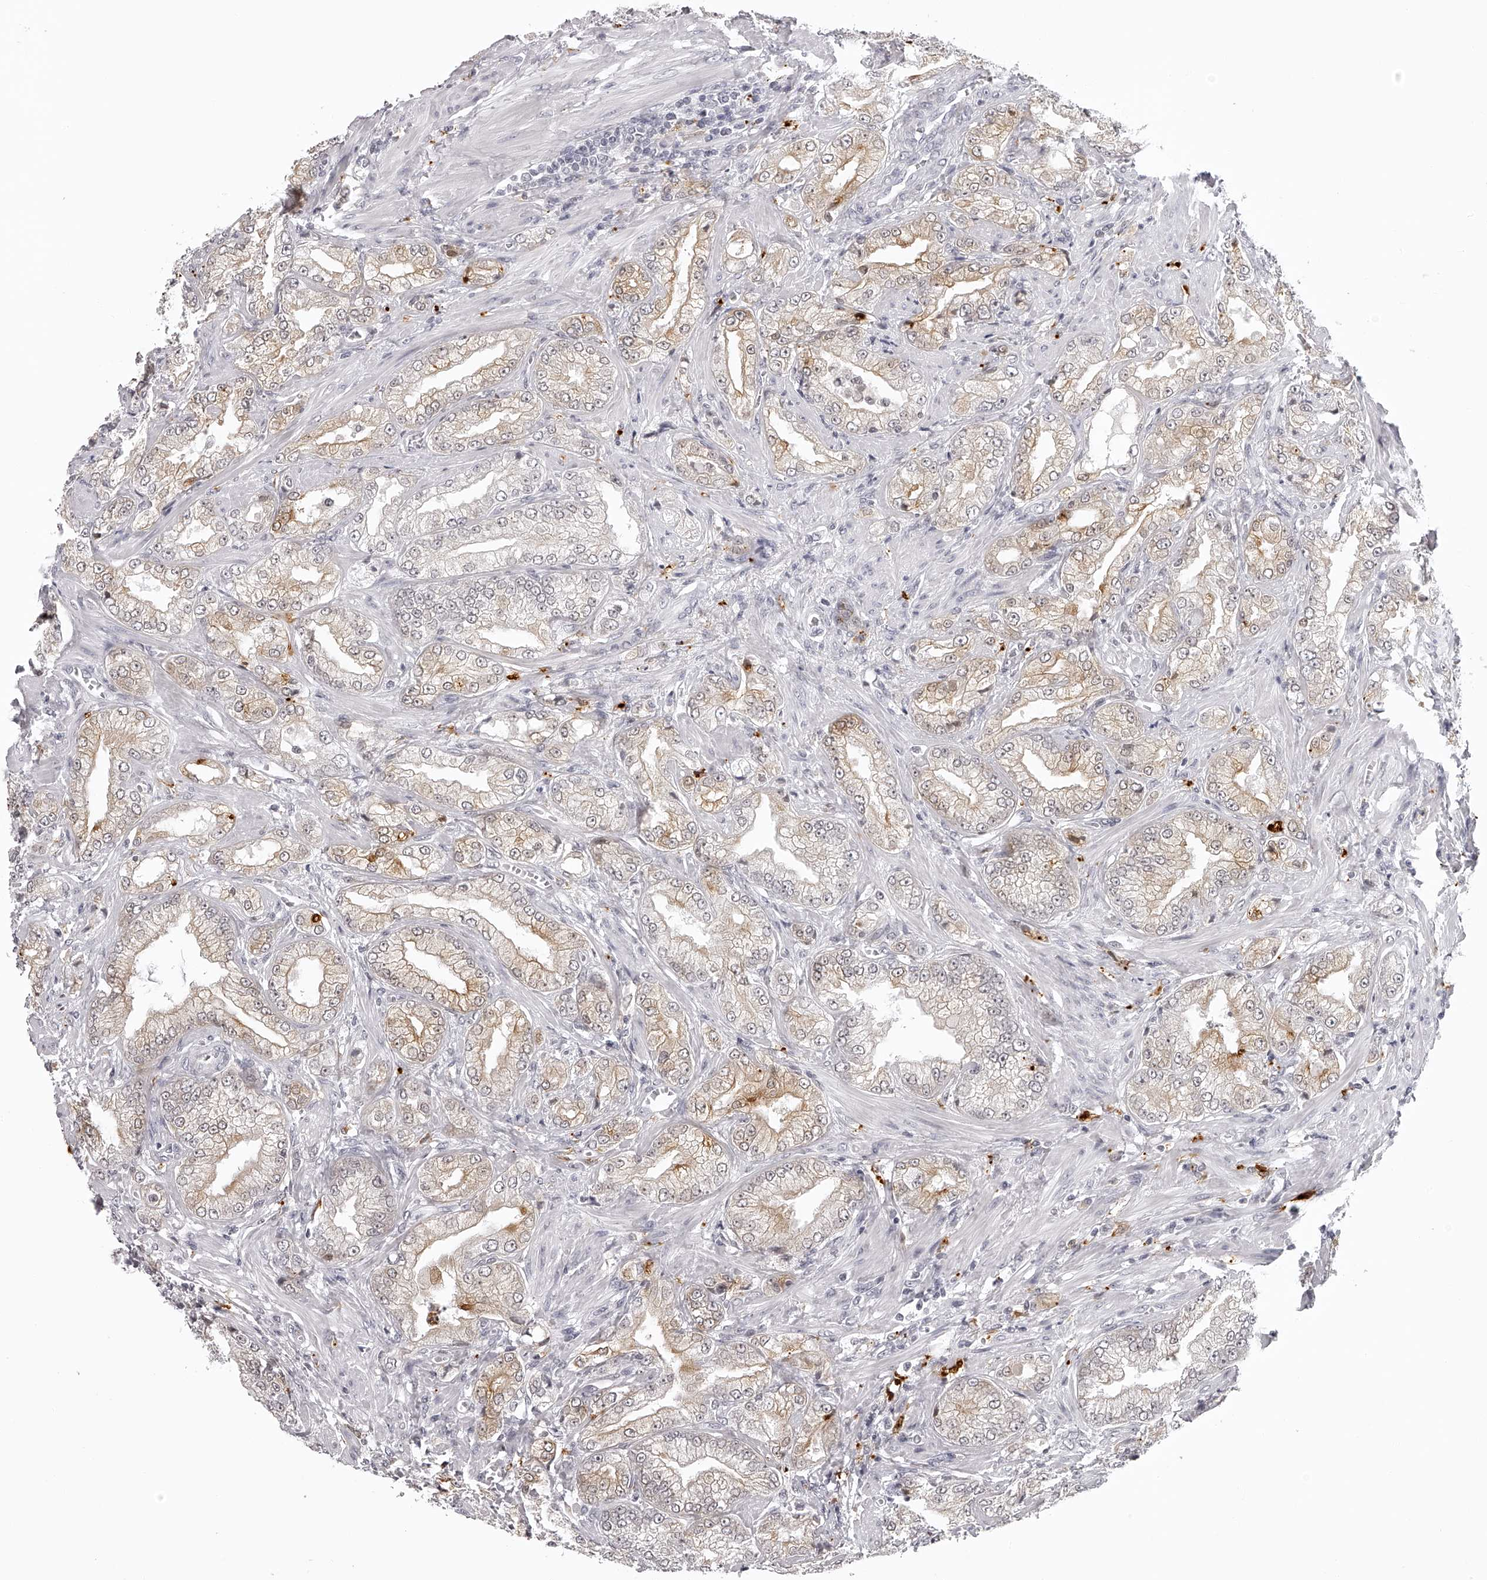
{"staining": {"intensity": "weak", "quantity": "<25%", "location": "cytoplasmic/membranous"}, "tissue": "prostate cancer", "cell_type": "Tumor cells", "image_type": "cancer", "snomed": [{"axis": "morphology", "description": "Adenocarcinoma, Low grade"}, {"axis": "topography", "description": "Prostate"}], "caption": "Immunohistochemistry (IHC) image of prostate cancer (adenocarcinoma (low-grade)) stained for a protein (brown), which exhibits no positivity in tumor cells.", "gene": "RNF220", "patient": {"sex": "male", "age": 62}}